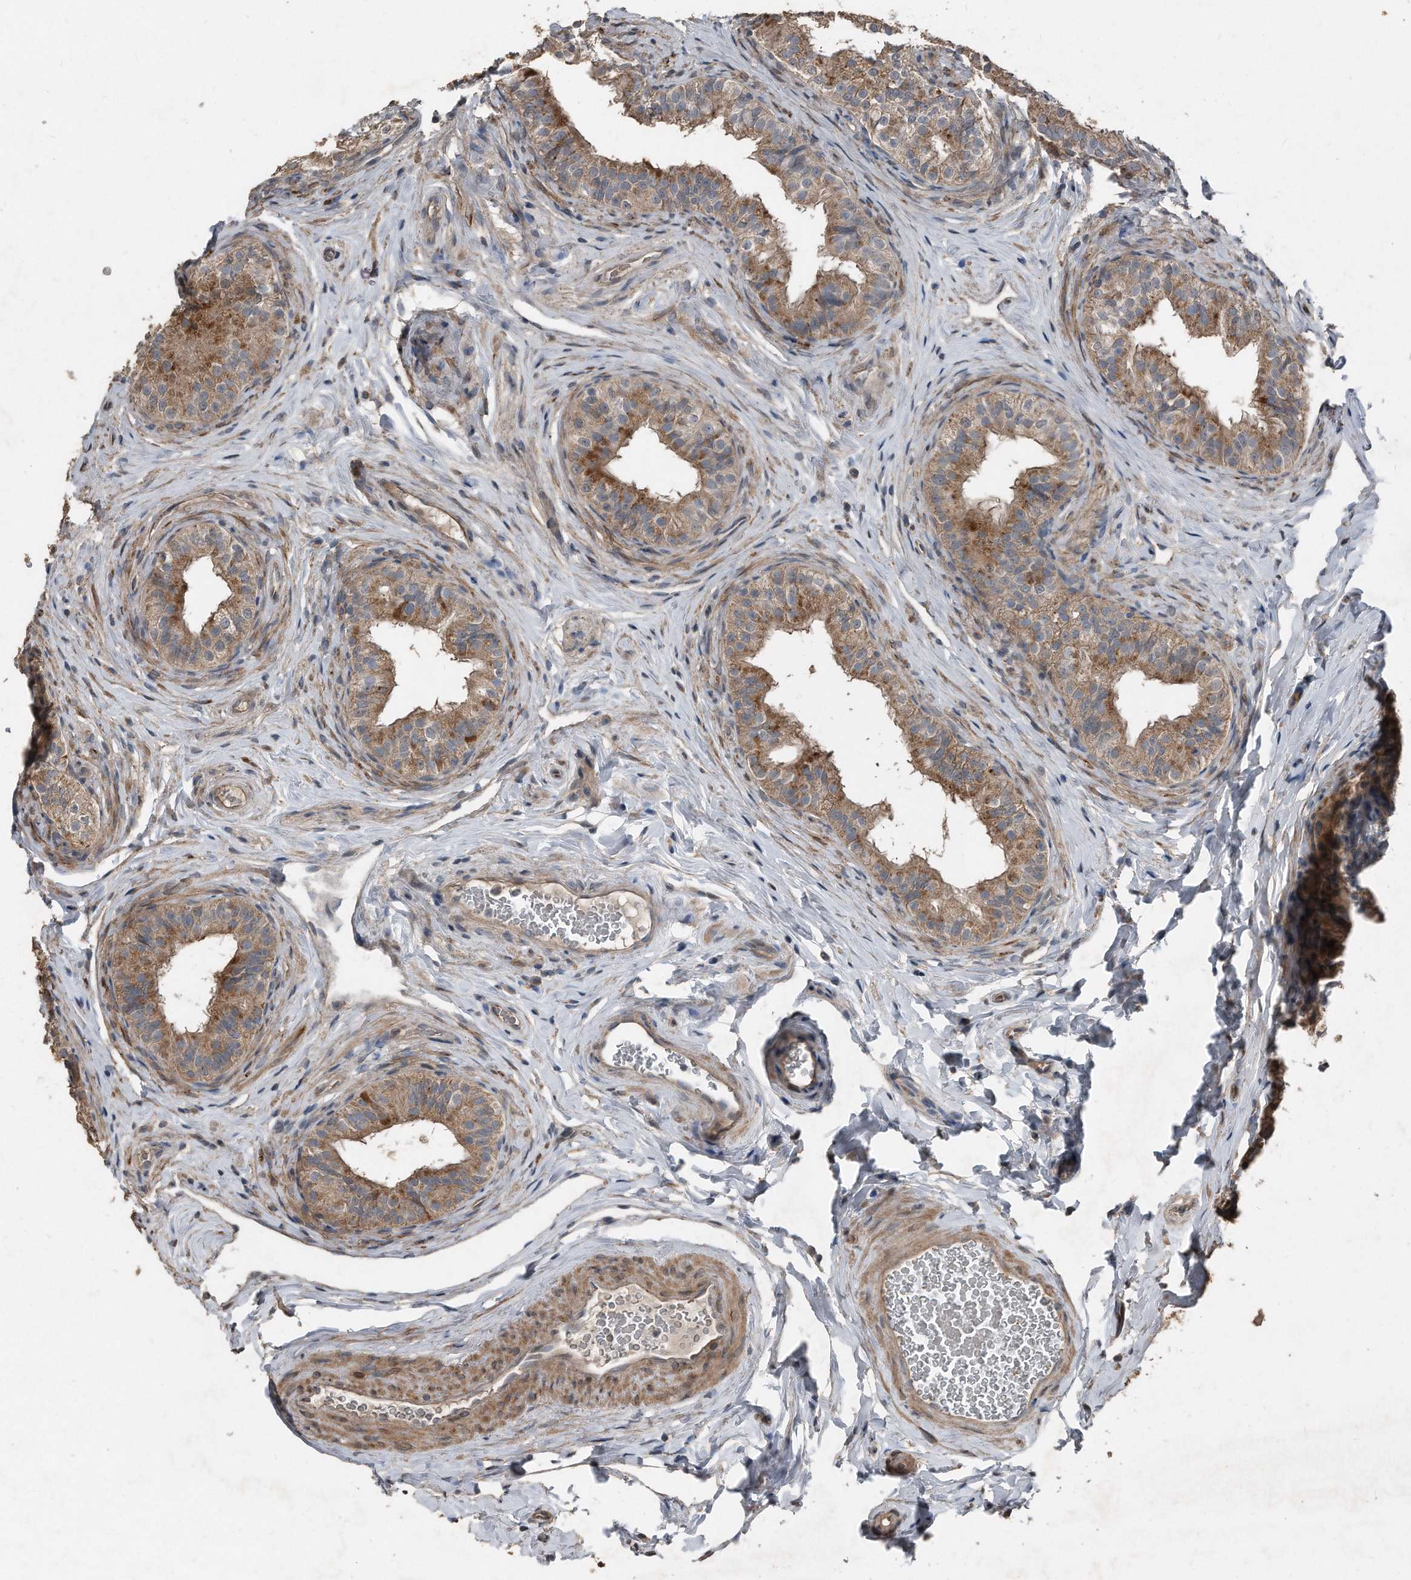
{"staining": {"intensity": "moderate", "quantity": ">75%", "location": "cytoplasmic/membranous"}, "tissue": "epididymis", "cell_type": "Glandular cells", "image_type": "normal", "snomed": [{"axis": "morphology", "description": "Normal tissue, NOS"}, {"axis": "topography", "description": "Epididymis"}], "caption": "Epididymis was stained to show a protein in brown. There is medium levels of moderate cytoplasmic/membranous positivity in approximately >75% of glandular cells.", "gene": "ANKRD10", "patient": {"sex": "male", "age": 49}}